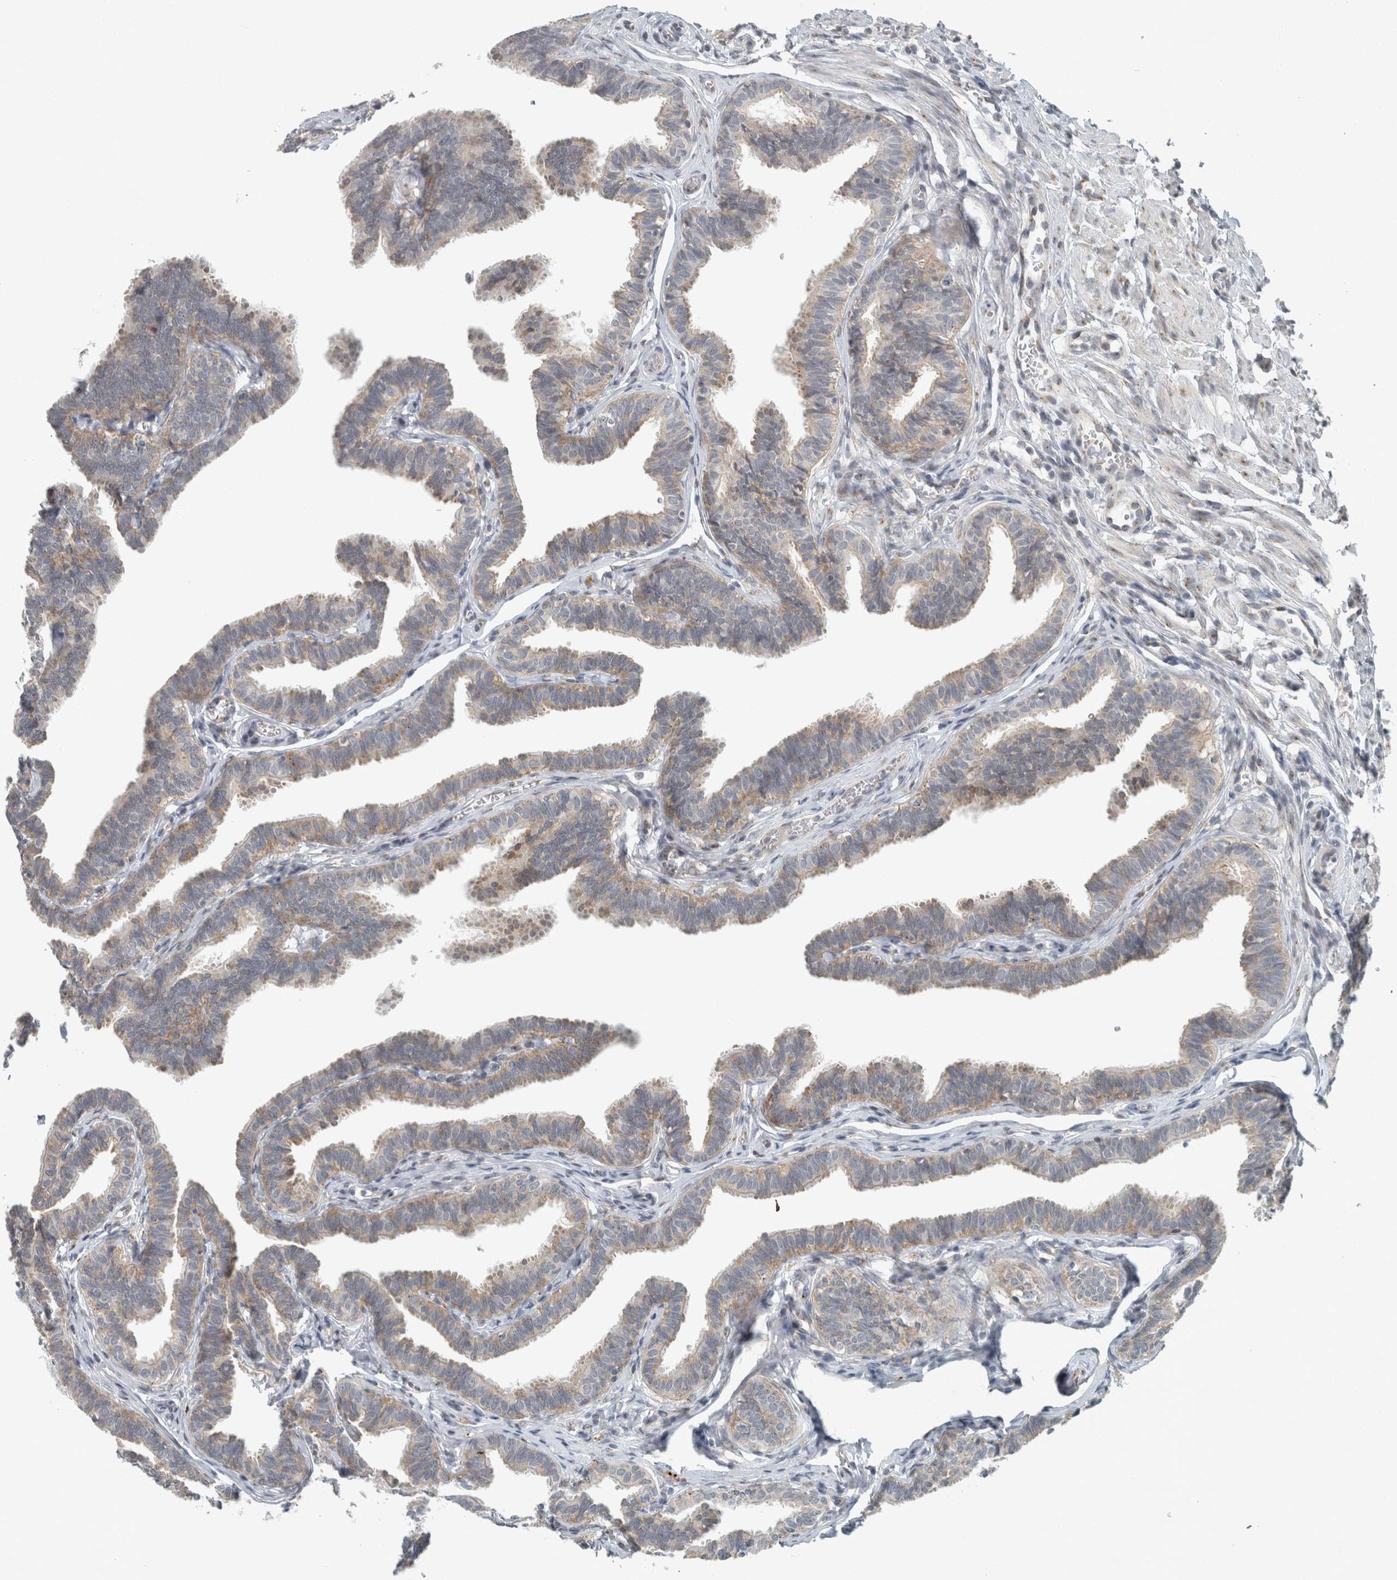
{"staining": {"intensity": "moderate", "quantity": "25%-75%", "location": "cytoplasmic/membranous"}, "tissue": "fallopian tube", "cell_type": "Glandular cells", "image_type": "normal", "snomed": [{"axis": "morphology", "description": "Normal tissue, NOS"}, {"axis": "topography", "description": "Fallopian tube"}, {"axis": "topography", "description": "Ovary"}], "caption": "High-magnification brightfield microscopy of benign fallopian tube stained with DAB (brown) and counterstained with hematoxylin (blue). glandular cells exhibit moderate cytoplasmic/membranous expression is appreciated in approximately25%-75% of cells. Using DAB (brown) and hematoxylin (blue) stains, captured at high magnification using brightfield microscopy.", "gene": "KIF1C", "patient": {"sex": "female", "age": 23}}